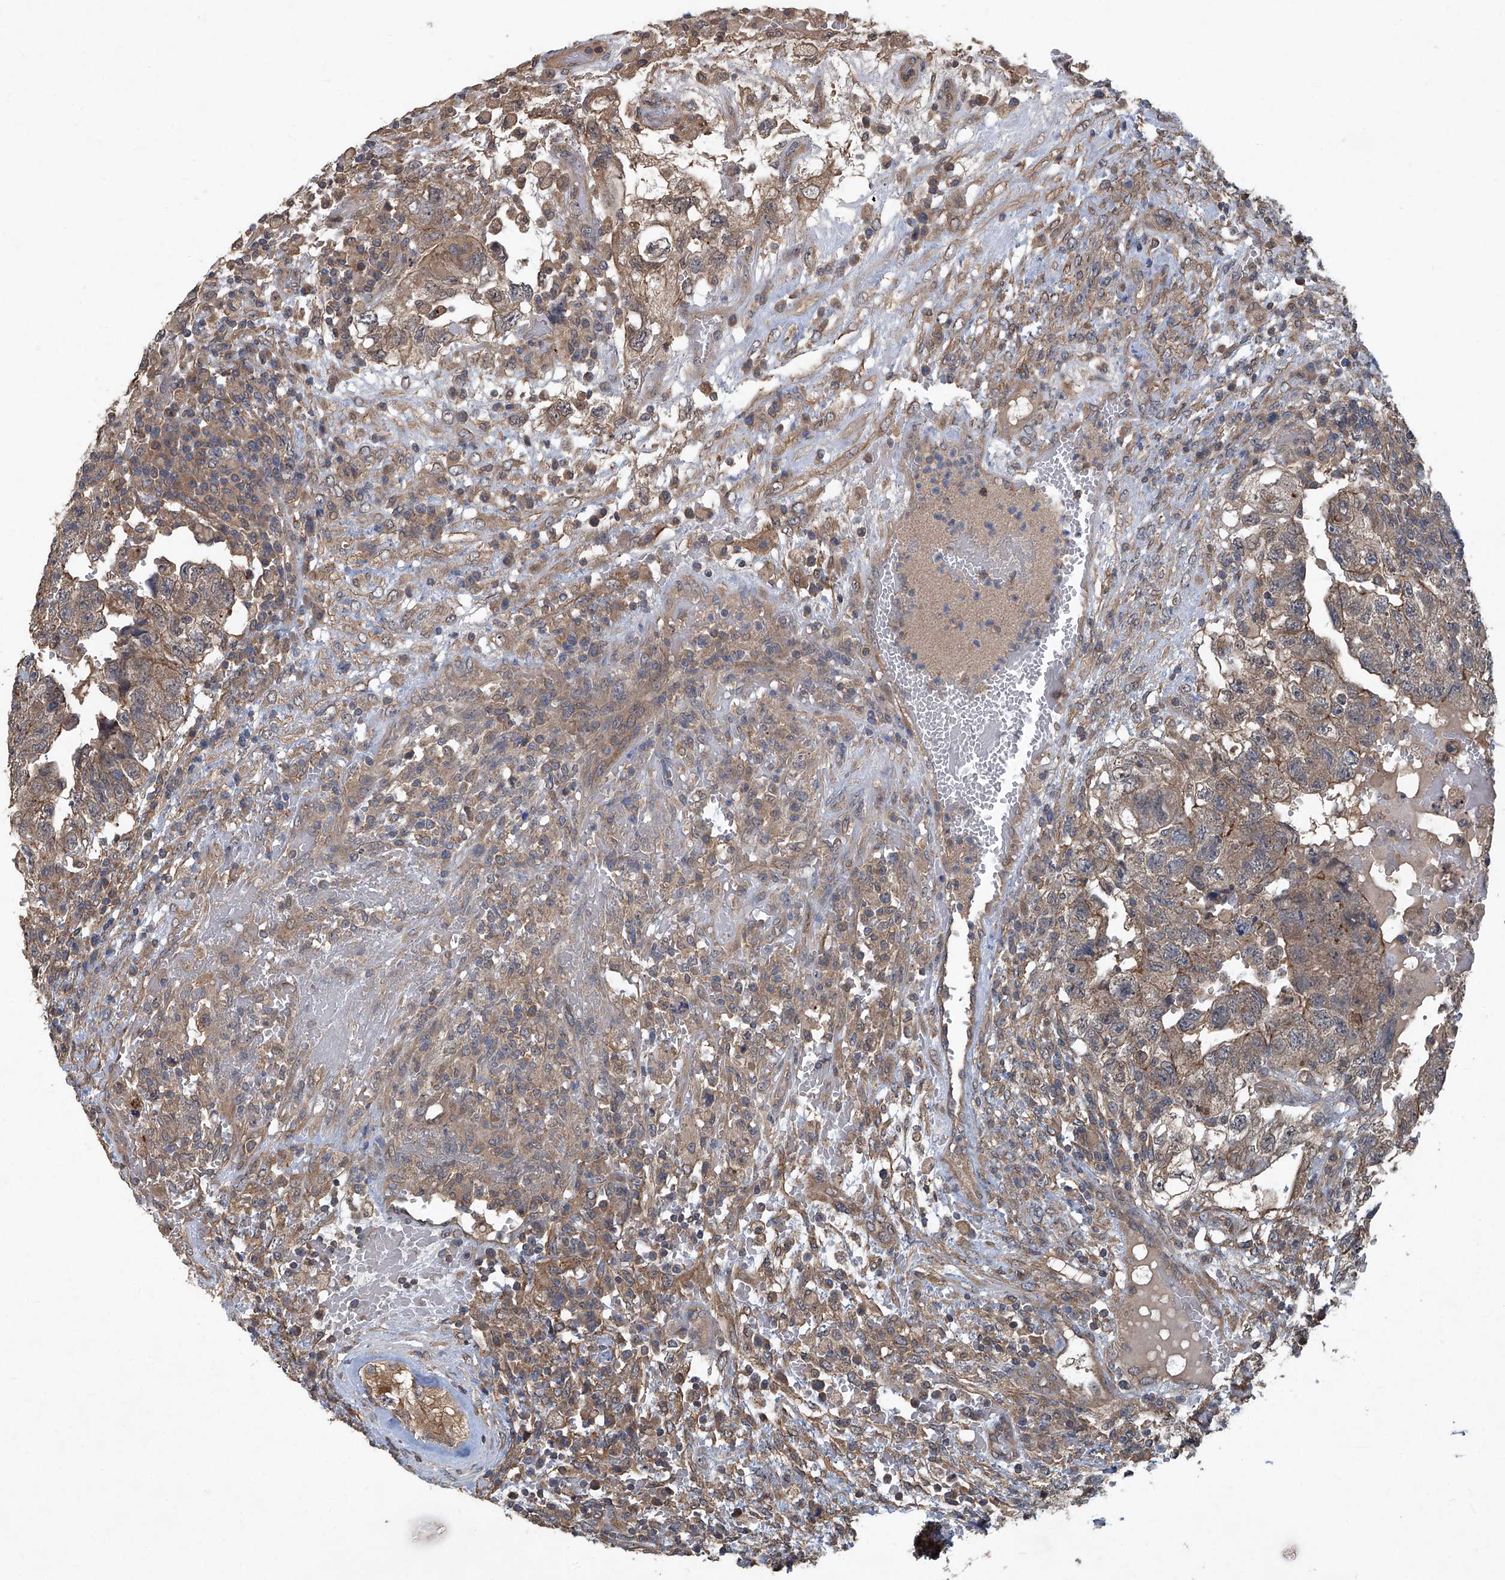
{"staining": {"intensity": "moderate", "quantity": "25%-75%", "location": "cytoplasmic/membranous"}, "tissue": "testis cancer", "cell_type": "Tumor cells", "image_type": "cancer", "snomed": [{"axis": "morphology", "description": "Carcinoma, Embryonal, NOS"}, {"axis": "topography", "description": "Testis"}], "caption": "This histopathology image displays testis embryonal carcinoma stained with immunohistochemistry to label a protein in brown. The cytoplasmic/membranous of tumor cells show moderate positivity for the protein. Nuclei are counter-stained blue.", "gene": "ANKRD34A", "patient": {"sex": "male", "age": 36}}